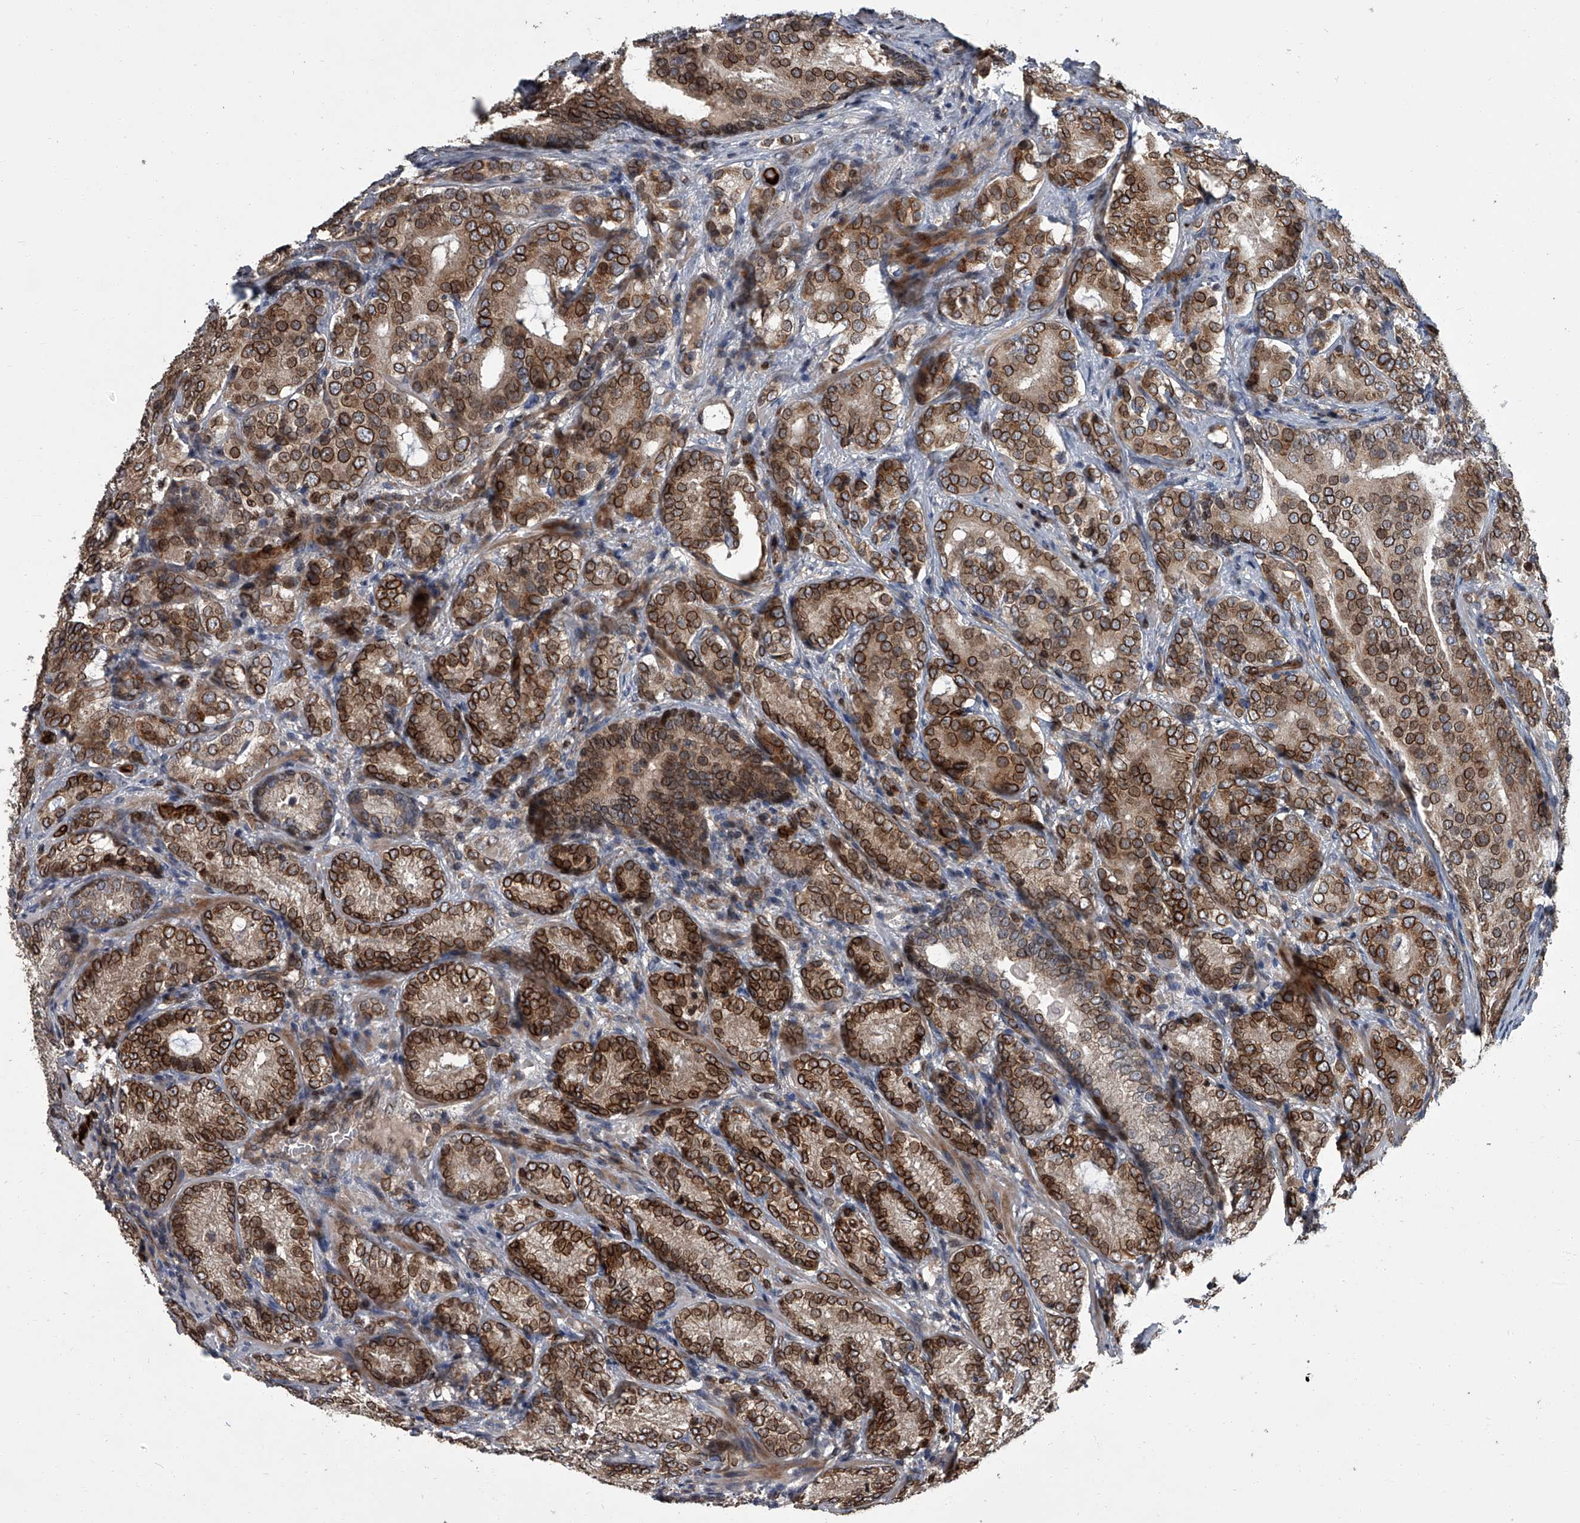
{"staining": {"intensity": "strong", "quantity": ">75%", "location": "cytoplasmic/membranous,nuclear"}, "tissue": "prostate cancer", "cell_type": "Tumor cells", "image_type": "cancer", "snomed": [{"axis": "morphology", "description": "Adenocarcinoma, High grade"}, {"axis": "topography", "description": "Prostate"}], "caption": "The immunohistochemical stain highlights strong cytoplasmic/membranous and nuclear expression in tumor cells of prostate adenocarcinoma (high-grade) tissue.", "gene": "LRRC8C", "patient": {"sex": "male", "age": 66}}